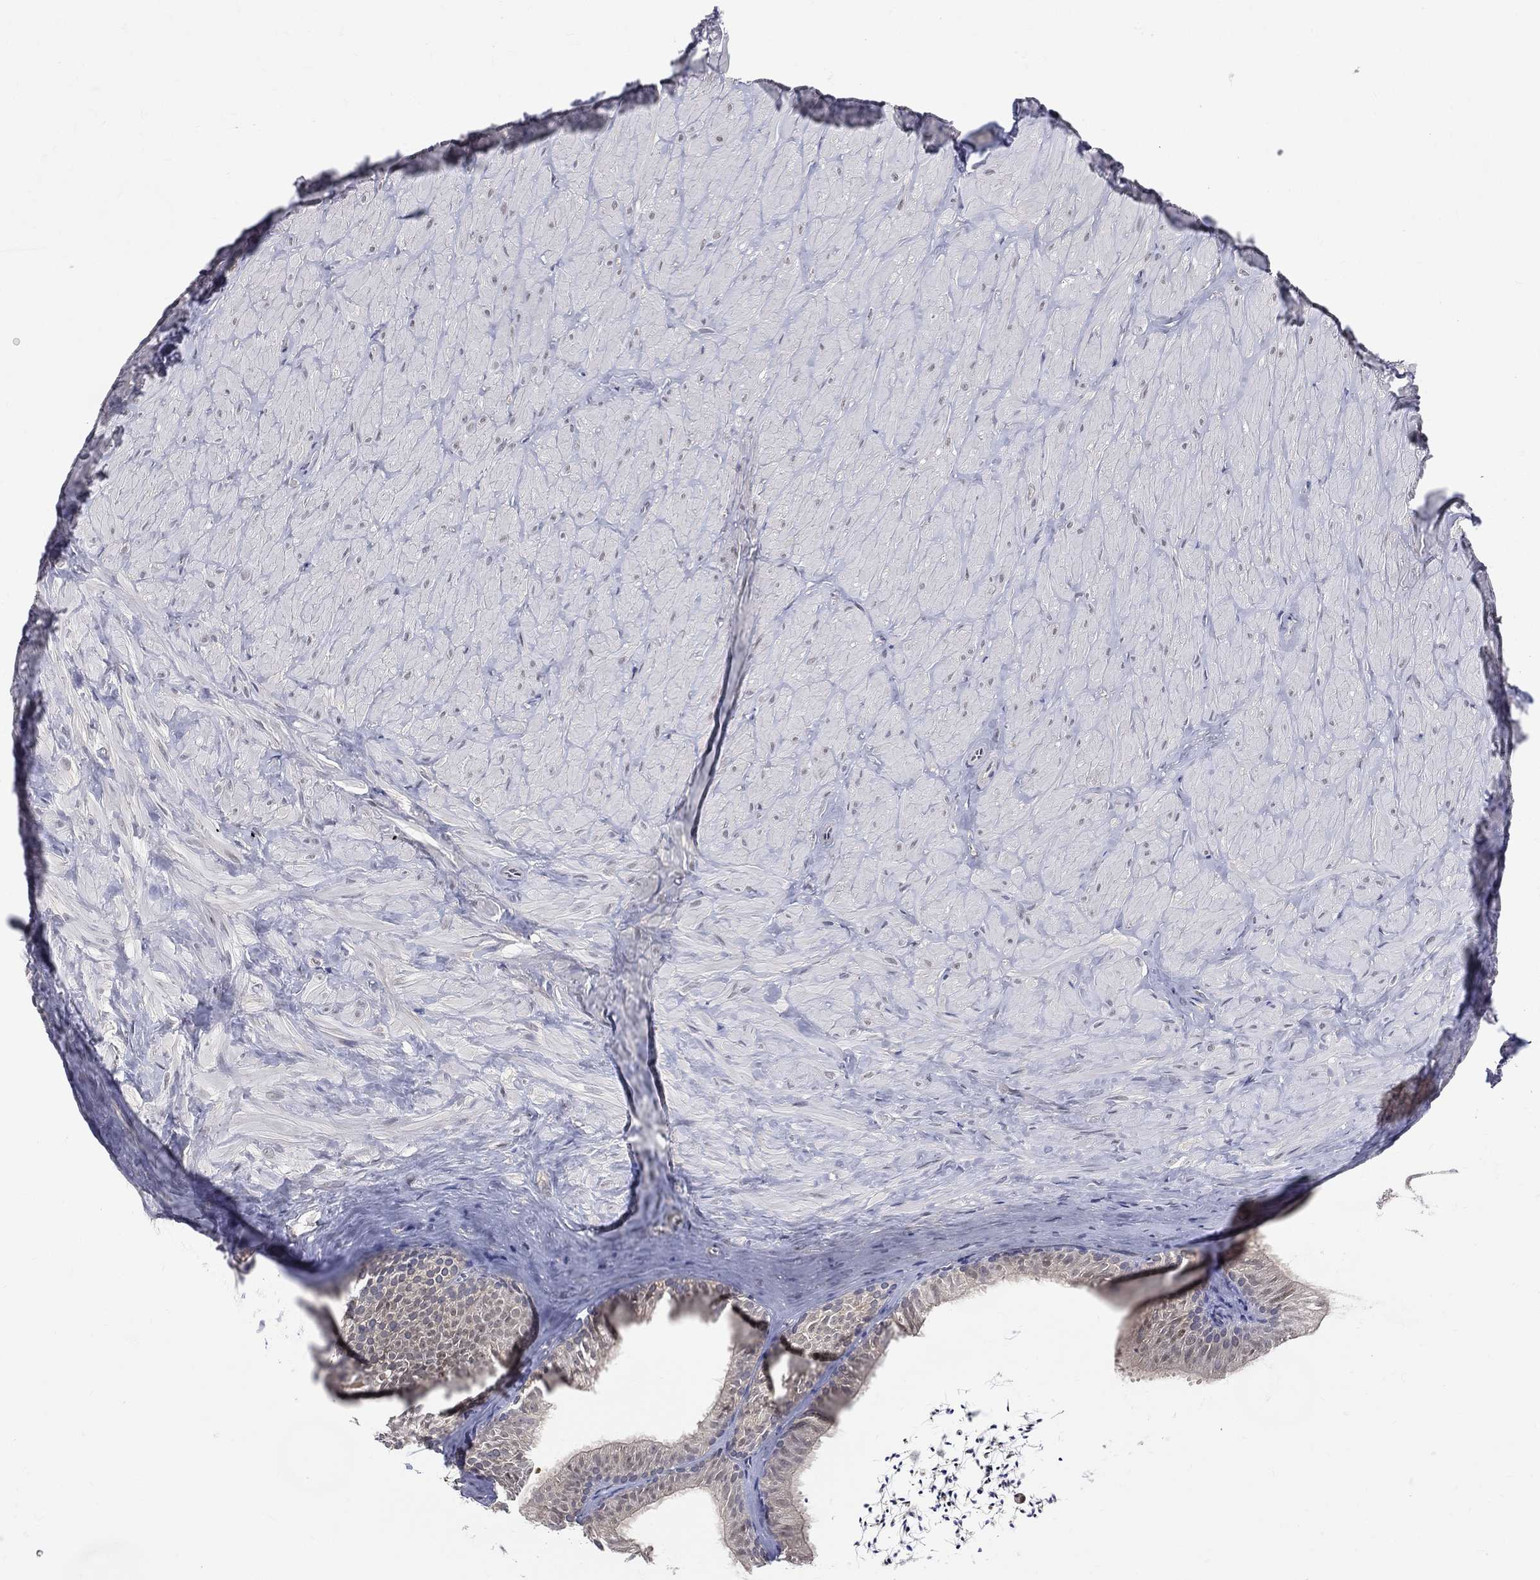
{"staining": {"intensity": "negative", "quantity": "none", "location": "none"}, "tissue": "epididymis", "cell_type": "Glandular cells", "image_type": "normal", "snomed": [{"axis": "morphology", "description": "Normal tissue, NOS"}, {"axis": "topography", "description": "Epididymis"}], "caption": "Immunohistochemistry (IHC) of unremarkable human epididymis exhibits no positivity in glandular cells. (DAB immunohistochemistry with hematoxylin counter stain).", "gene": "DLG4", "patient": {"sex": "male", "age": 32}}